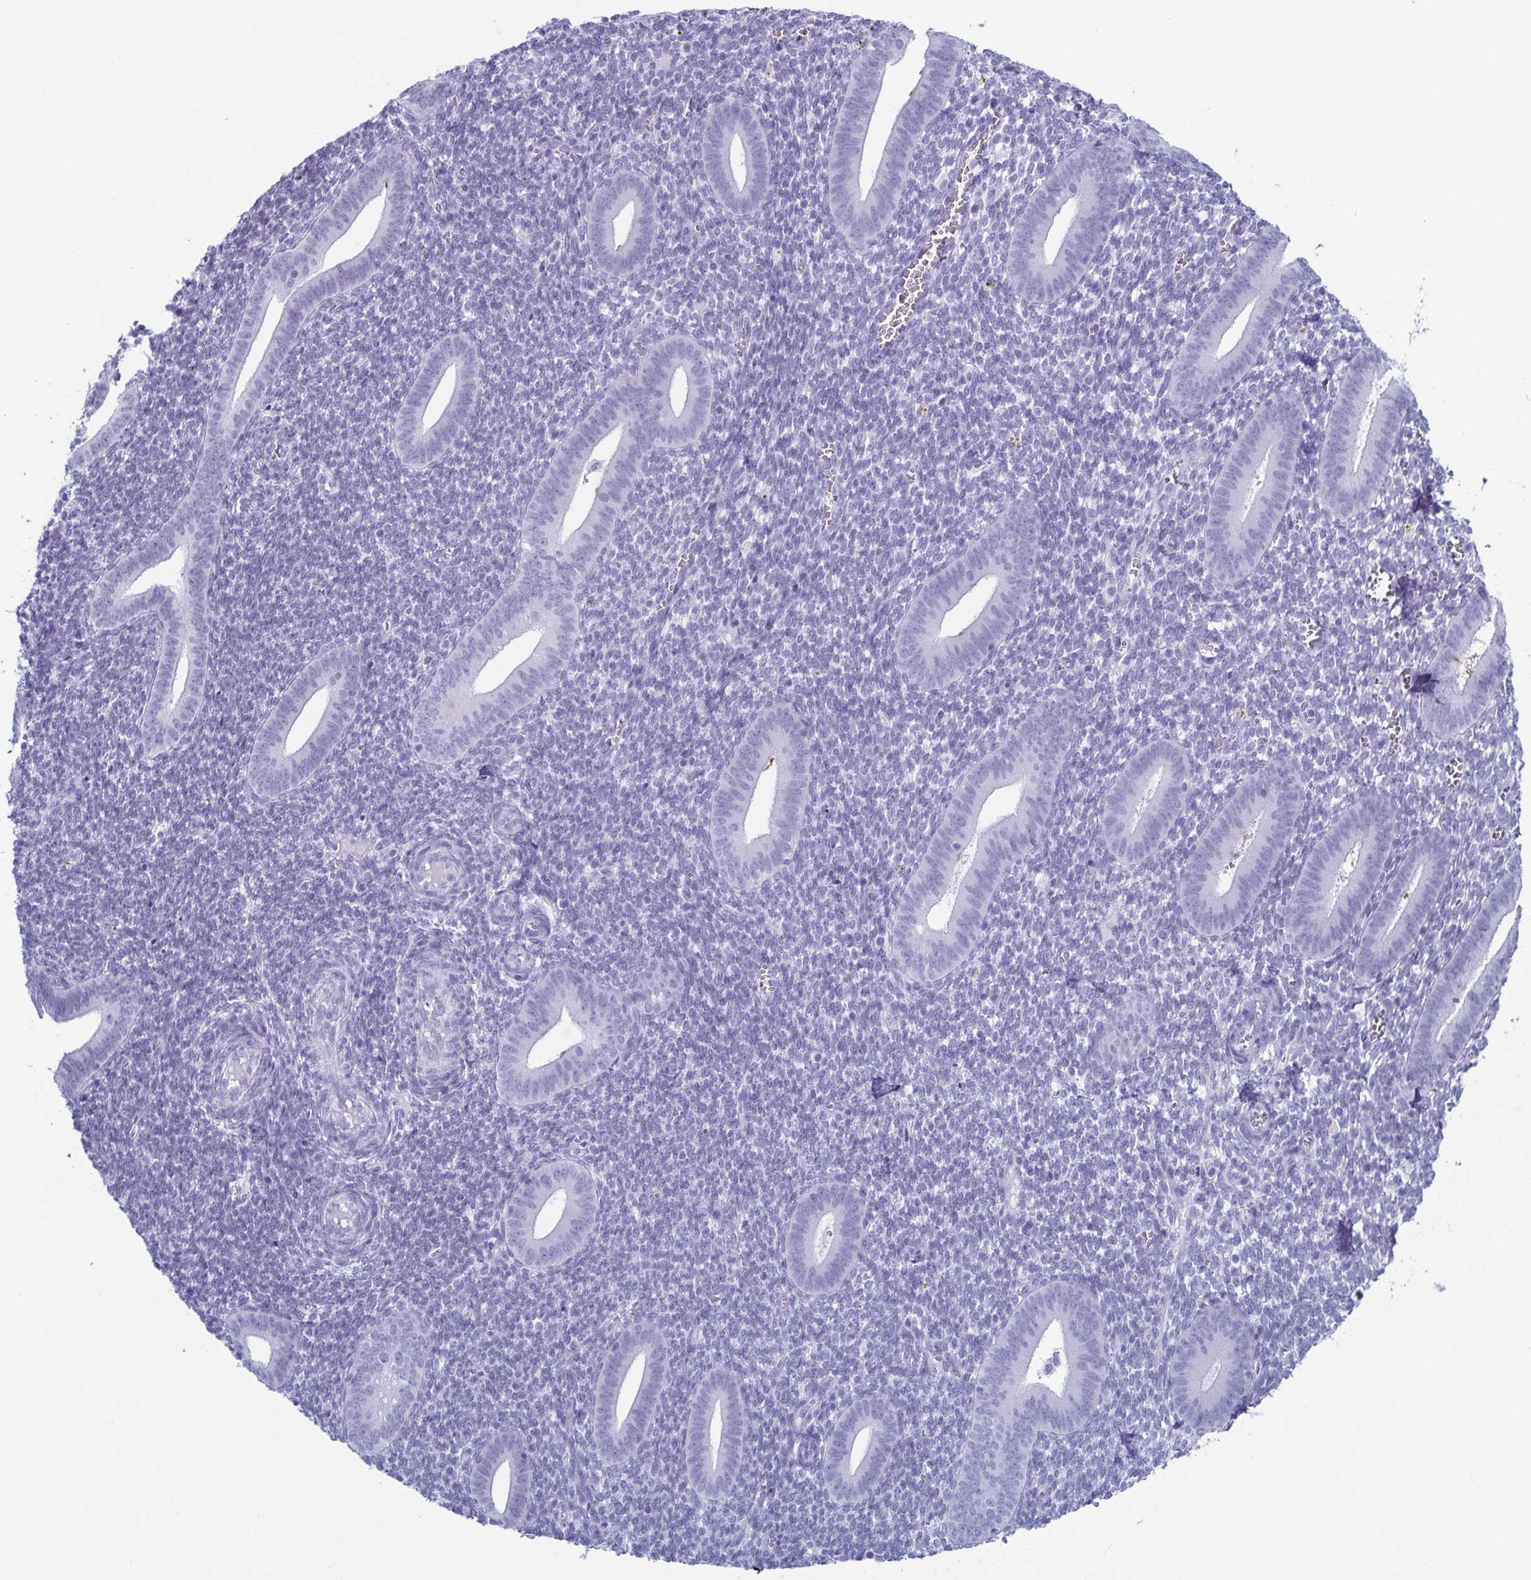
{"staining": {"intensity": "negative", "quantity": "none", "location": "none"}, "tissue": "endometrium", "cell_type": "Cells in endometrial stroma", "image_type": "normal", "snomed": [{"axis": "morphology", "description": "Normal tissue, NOS"}, {"axis": "topography", "description": "Endometrium"}], "caption": "DAB (3,3'-diaminobenzidine) immunohistochemical staining of normal human endometrium demonstrates no significant expression in cells in endometrial stroma. The staining was performed using DAB (3,3'-diaminobenzidine) to visualize the protein expression in brown, while the nuclei were stained in blue with hematoxylin (Magnification: 20x).", "gene": "ENKUR", "patient": {"sex": "female", "age": 25}}